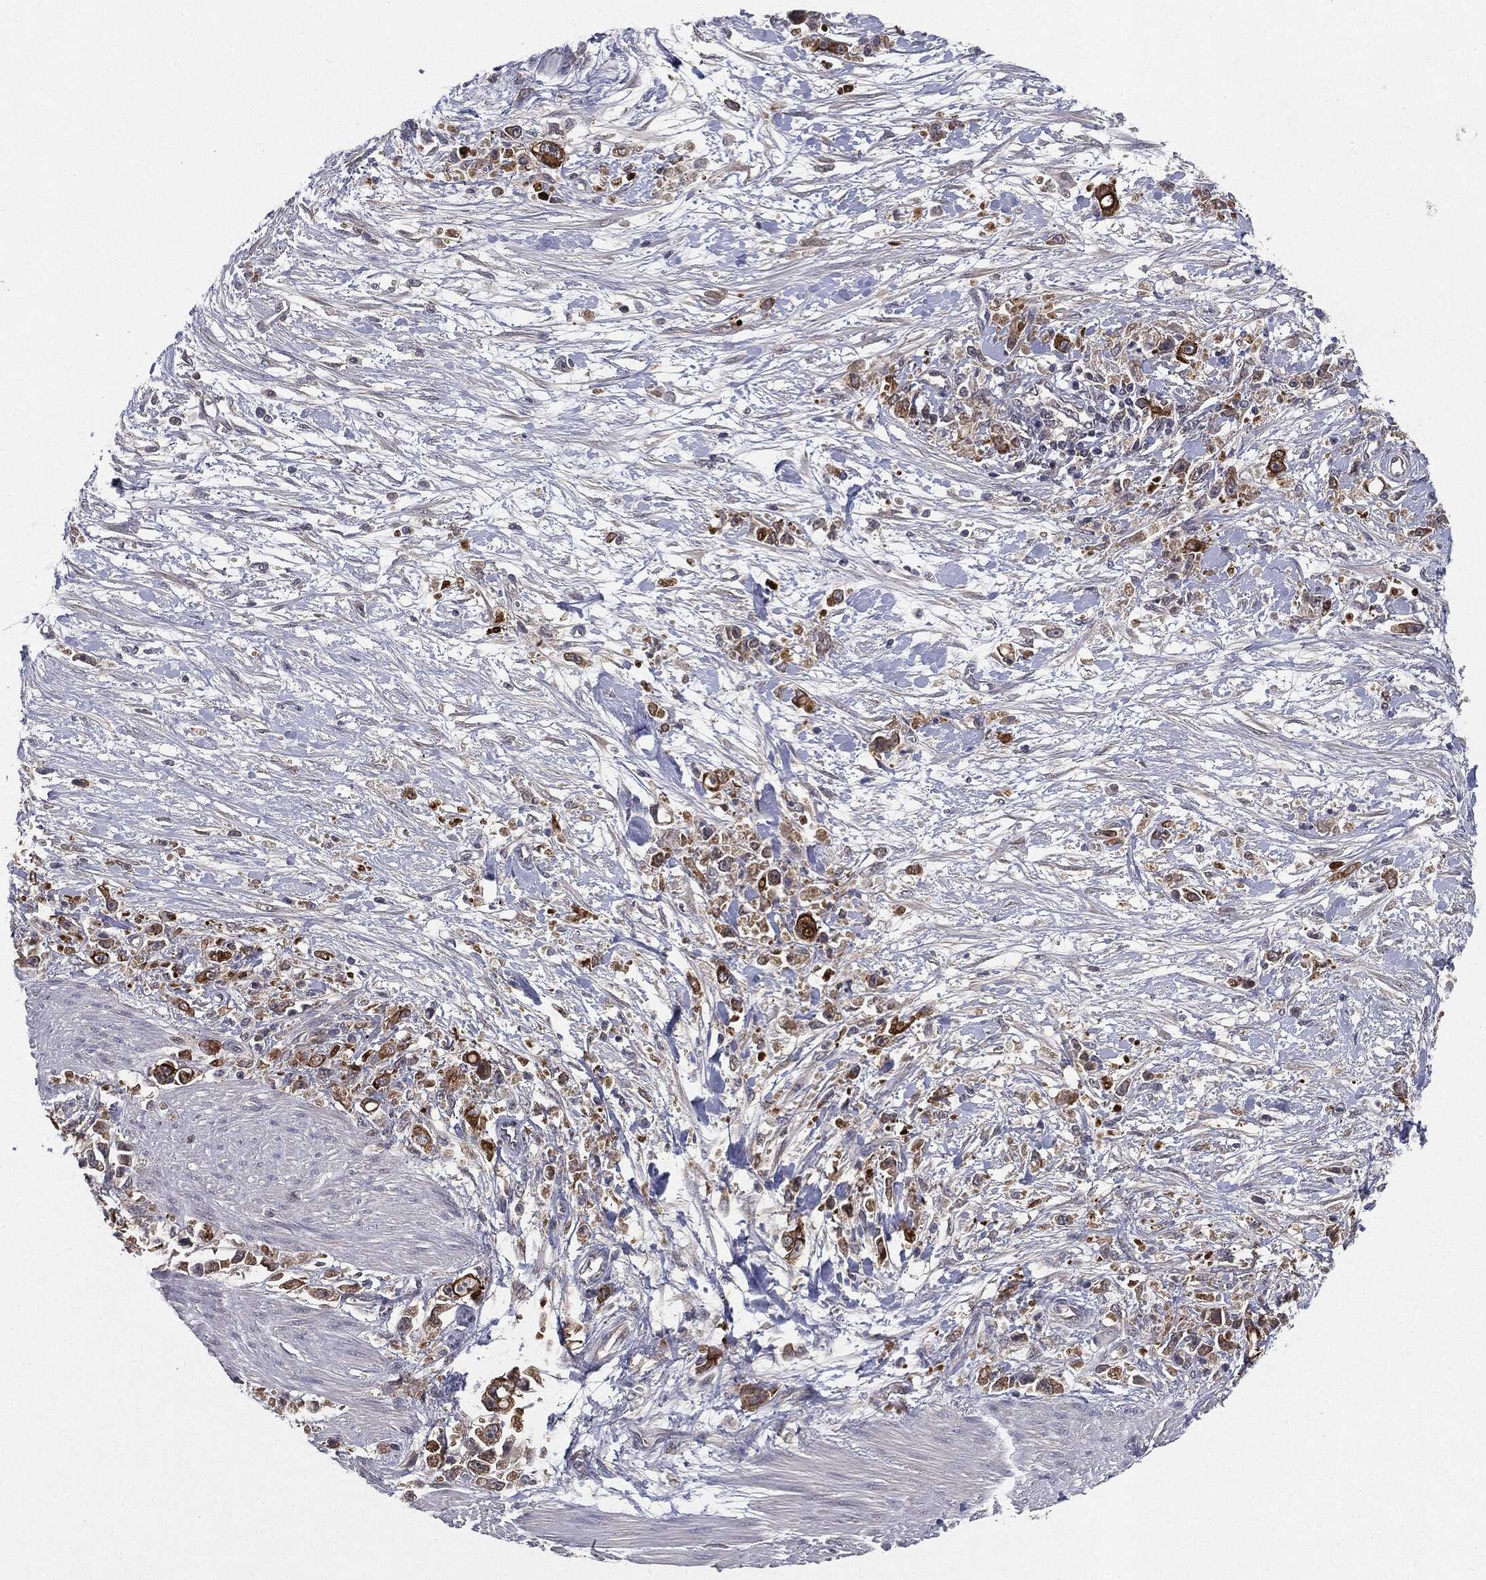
{"staining": {"intensity": "moderate", "quantity": "25%-75%", "location": "cytoplasmic/membranous"}, "tissue": "stomach cancer", "cell_type": "Tumor cells", "image_type": "cancer", "snomed": [{"axis": "morphology", "description": "Adenocarcinoma, NOS"}, {"axis": "topography", "description": "Stomach"}], "caption": "An image of human adenocarcinoma (stomach) stained for a protein displays moderate cytoplasmic/membranous brown staining in tumor cells.", "gene": "KRT7", "patient": {"sex": "female", "age": 59}}